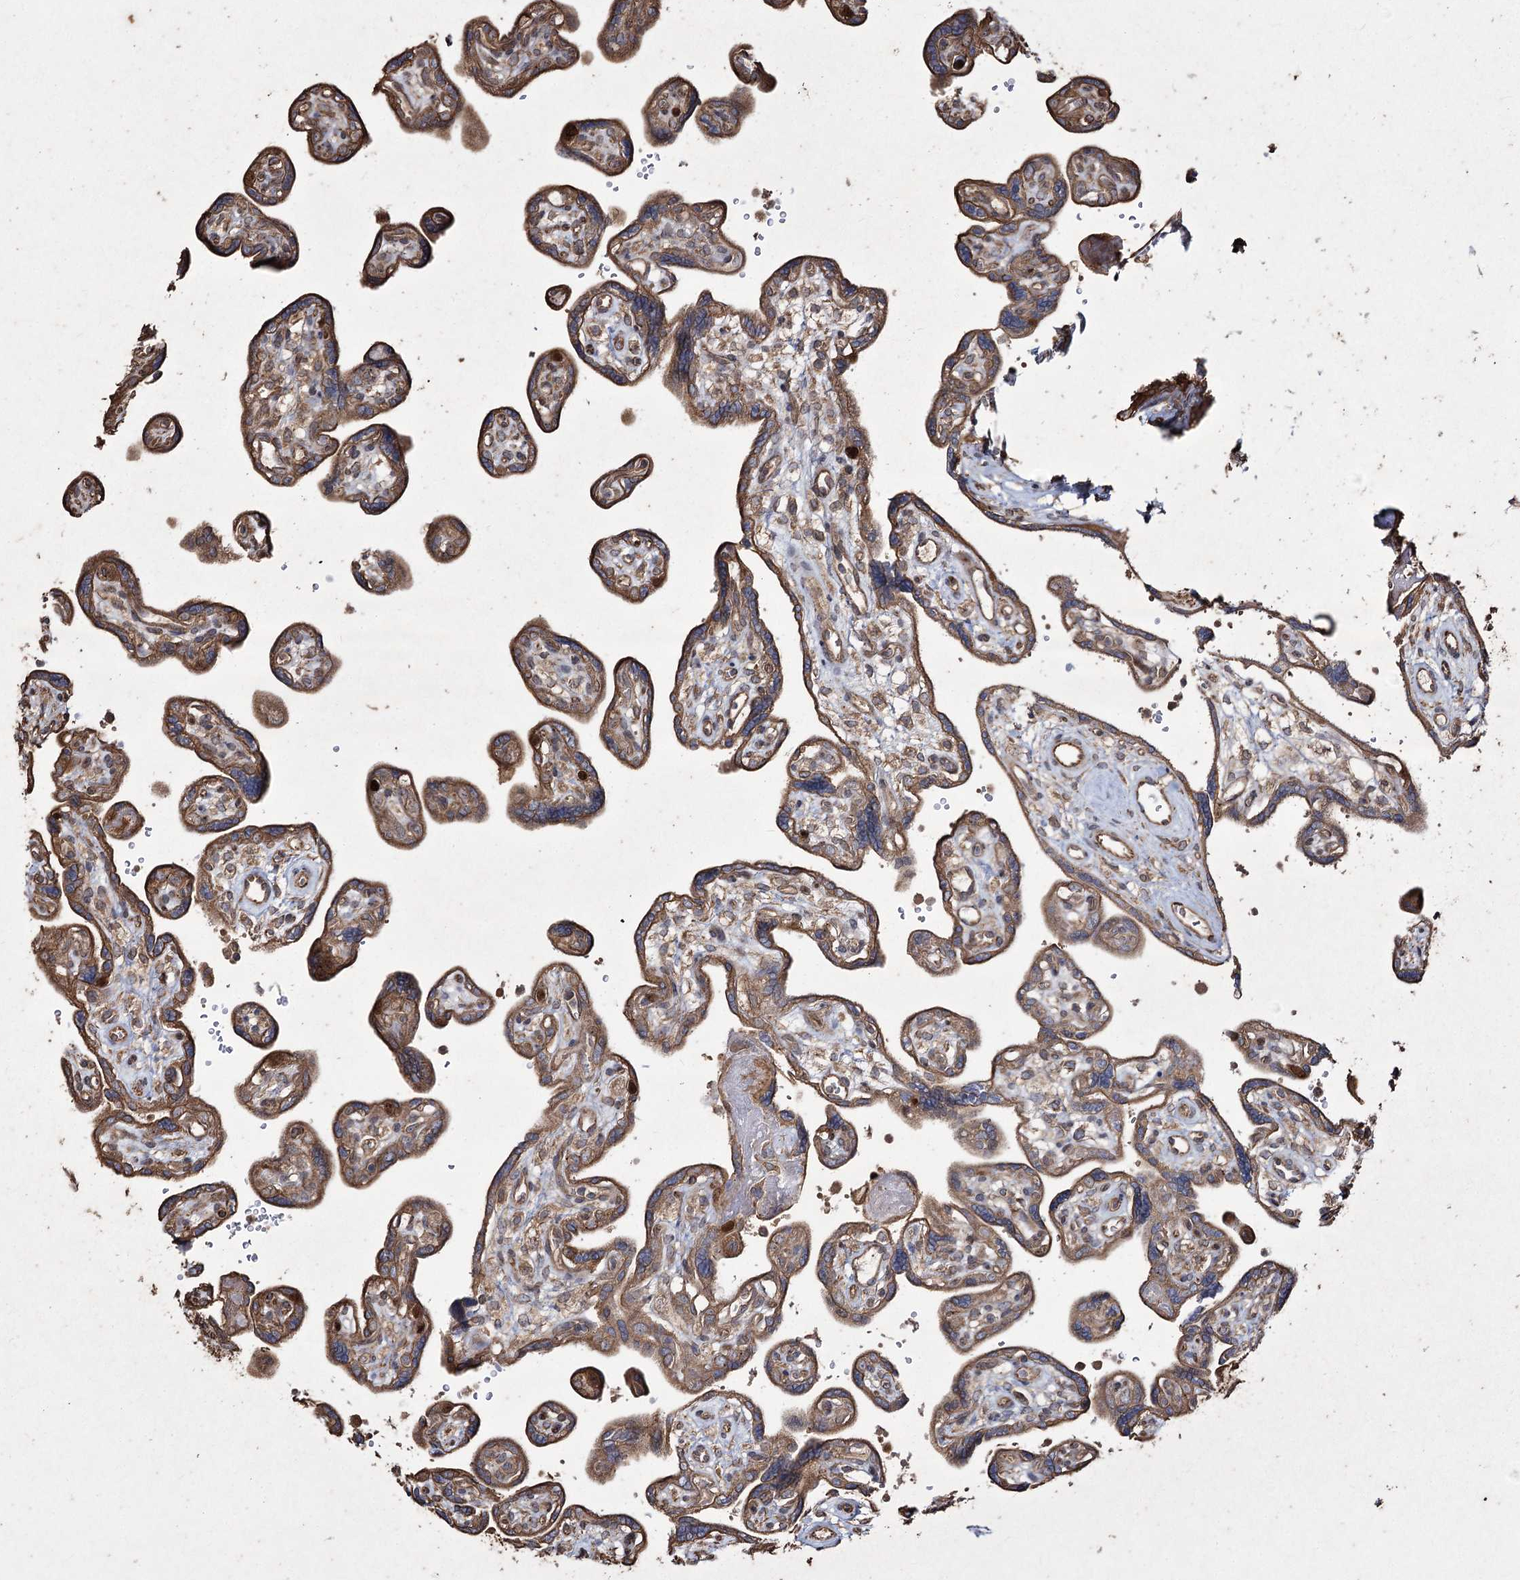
{"staining": {"intensity": "moderate", "quantity": ">75%", "location": "cytoplasmic/membranous"}, "tissue": "placenta", "cell_type": "Trophoblastic cells", "image_type": "normal", "snomed": [{"axis": "morphology", "description": "Normal tissue, NOS"}, {"axis": "topography", "description": "Placenta"}], "caption": "Immunohistochemistry (IHC) micrograph of normal human placenta stained for a protein (brown), which shows medium levels of moderate cytoplasmic/membranous positivity in approximately >75% of trophoblastic cells.", "gene": "PRC1", "patient": {"sex": "female", "age": 39}}